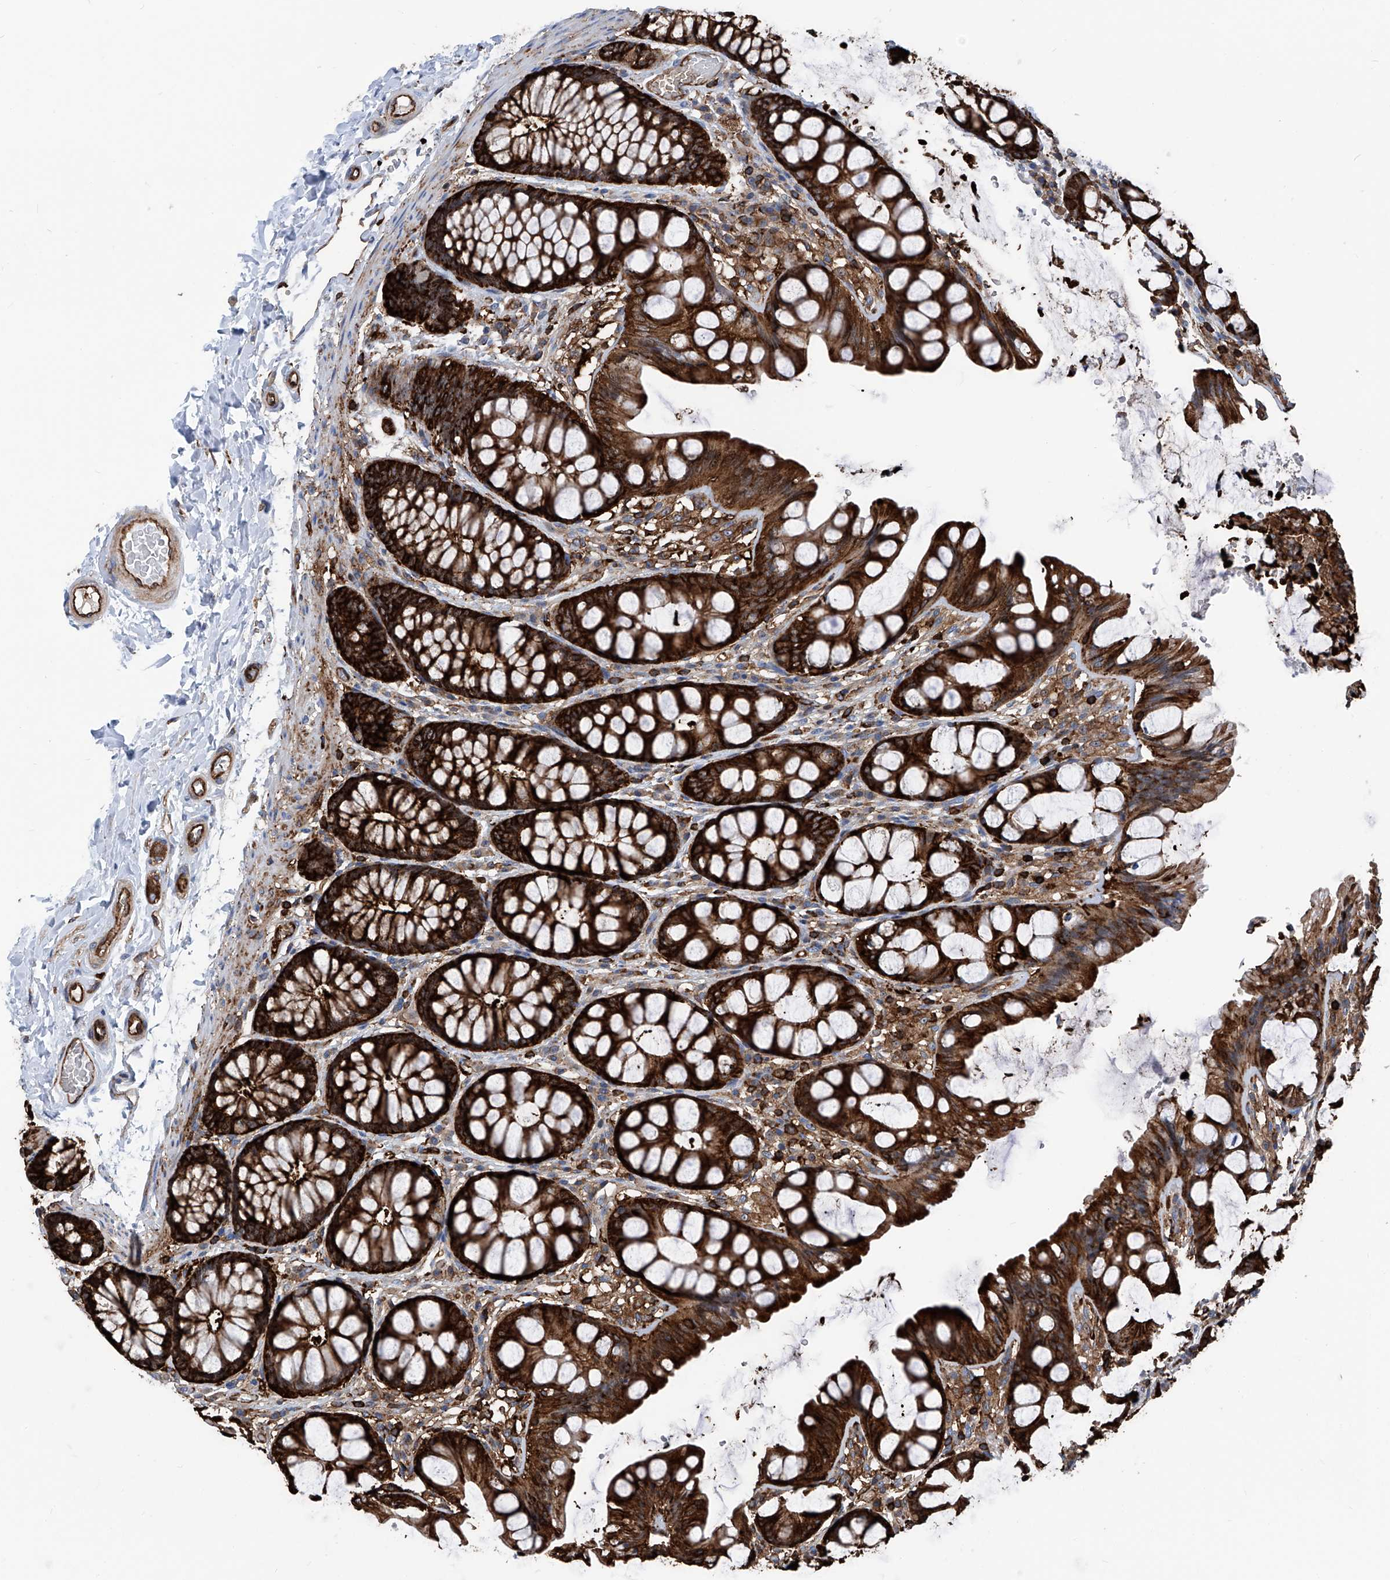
{"staining": {"intensity": "strong", "quantity": ">75%", "location": "cytoplasmic/membranous"}, "tissue": "colon", "cell_type": "Endothelial cells", "image_type": "normal", "snomed": [{"axis": "morphology", "description": "Normal tissue, NOS"}, {"axis": "topography", "description": "Colon"}], "caption": "Immunohistochemical staining of benign human colon reveals high levels of strong cytoplasmic/membranous expression in about >75% of endothelial cells. (DAB (3,3'-diaminobenzidine) IHC, brown staining for protein, blue staining for nuclei).", "gene": "ZNF484", "patient": {"sex": "male", "age": 47}}